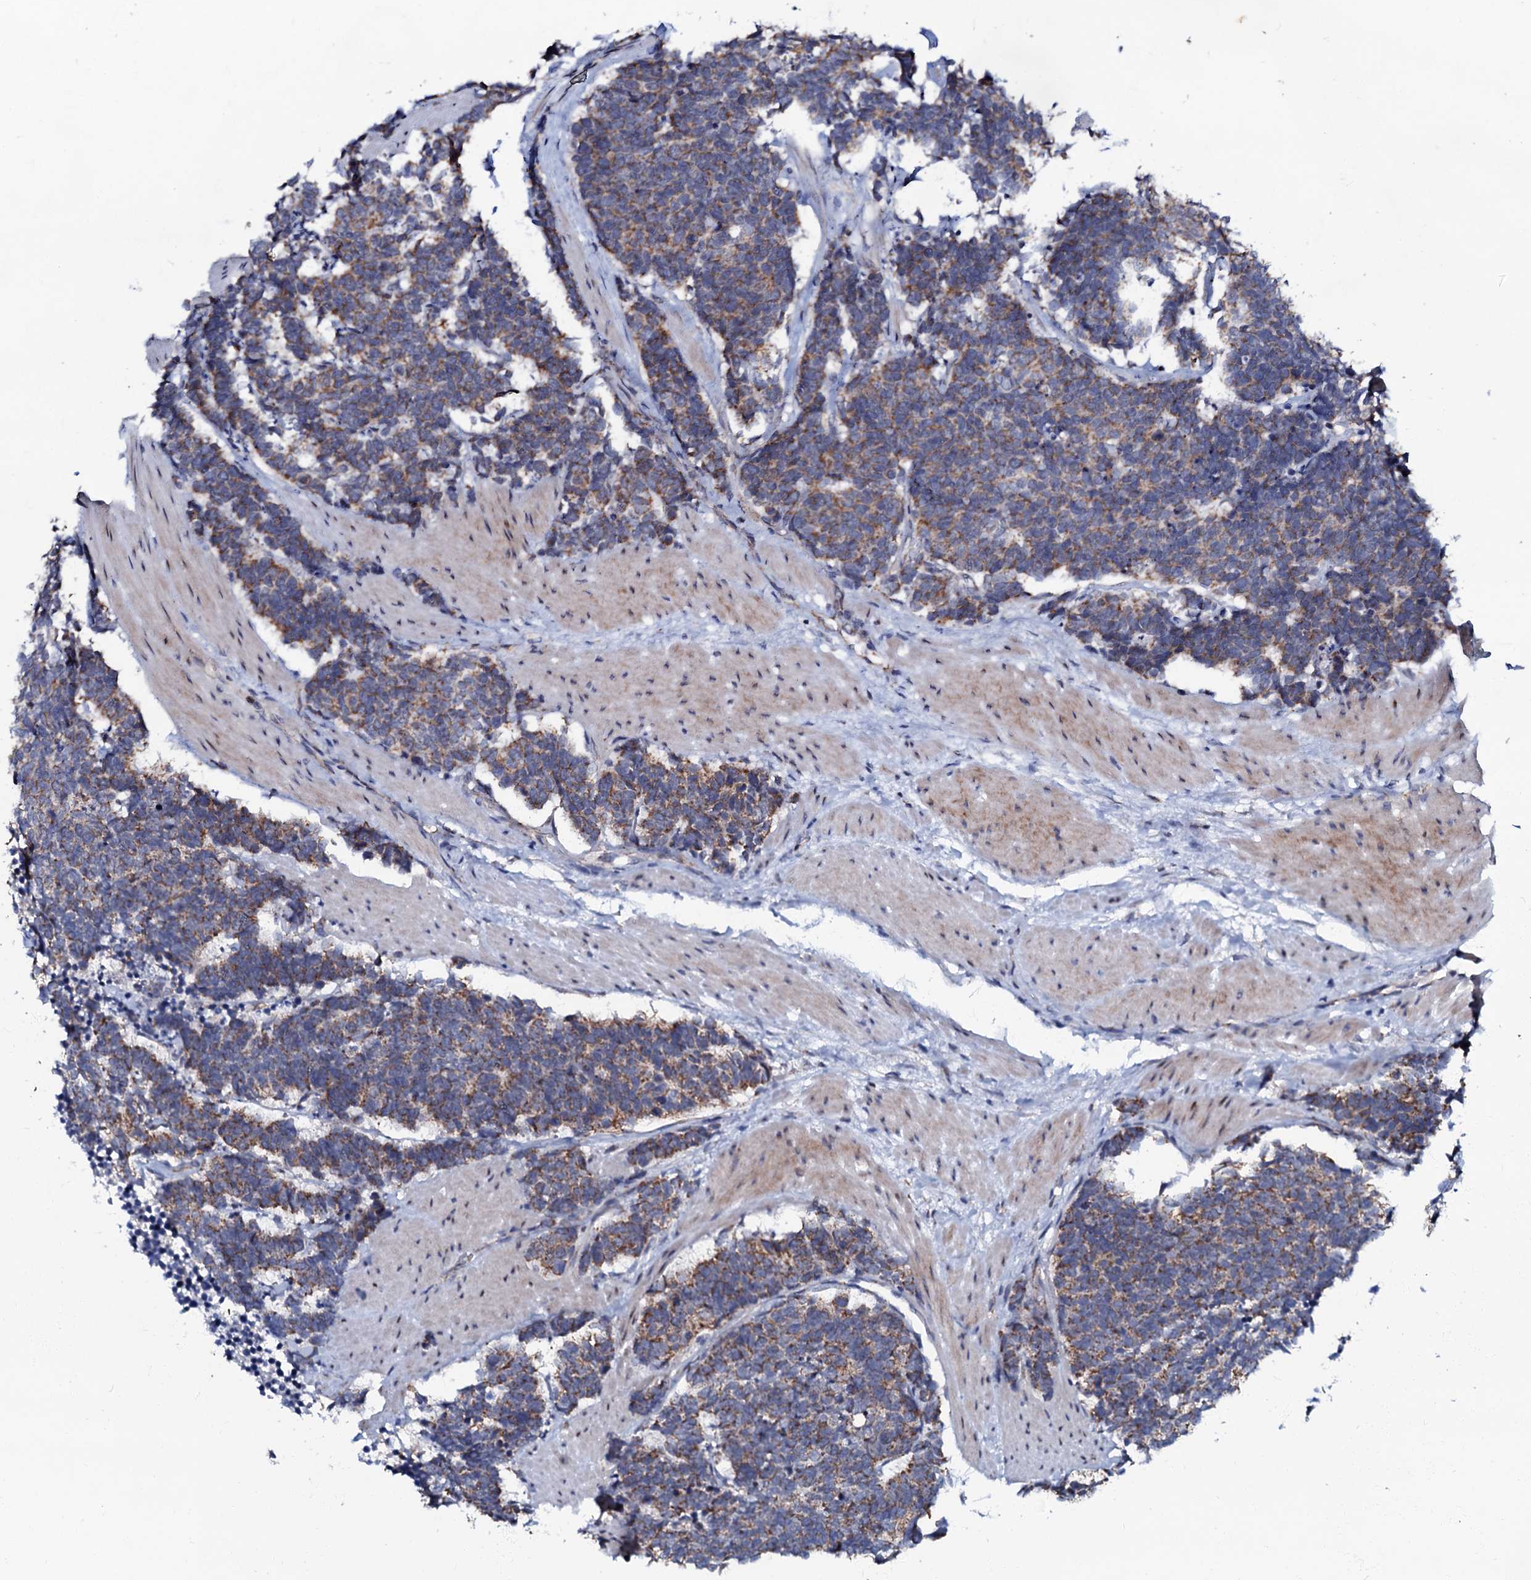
{"staining": {"intensity": "moderate", "quantity": ">75%", "location": "cytoplasmic/membranous"}, "tissue": "carcinoid", "cell_type": "Tumor cells", "image_type": "cancer", "snomed": [{"axis": "morphology", "description": "Carcinoma, NOS"}, {"axis": "morphology", "description": "Carcinoid, malignant, NOS"}, {"axis": "topography", "description": "Urinary bladder"}], "caption": "Carcinoma tissue reveals moderate cytoplasmic/membranous expression in about >75% of tumor cells The staining is performed using DAB (3,3'-diaminobenzidine) brown chromogen to label protein expression. The nuclei are counter-stained blue using hematoxylin.", "gene": "MRPL51", "patient": {"sex": "male", "age": 57}}